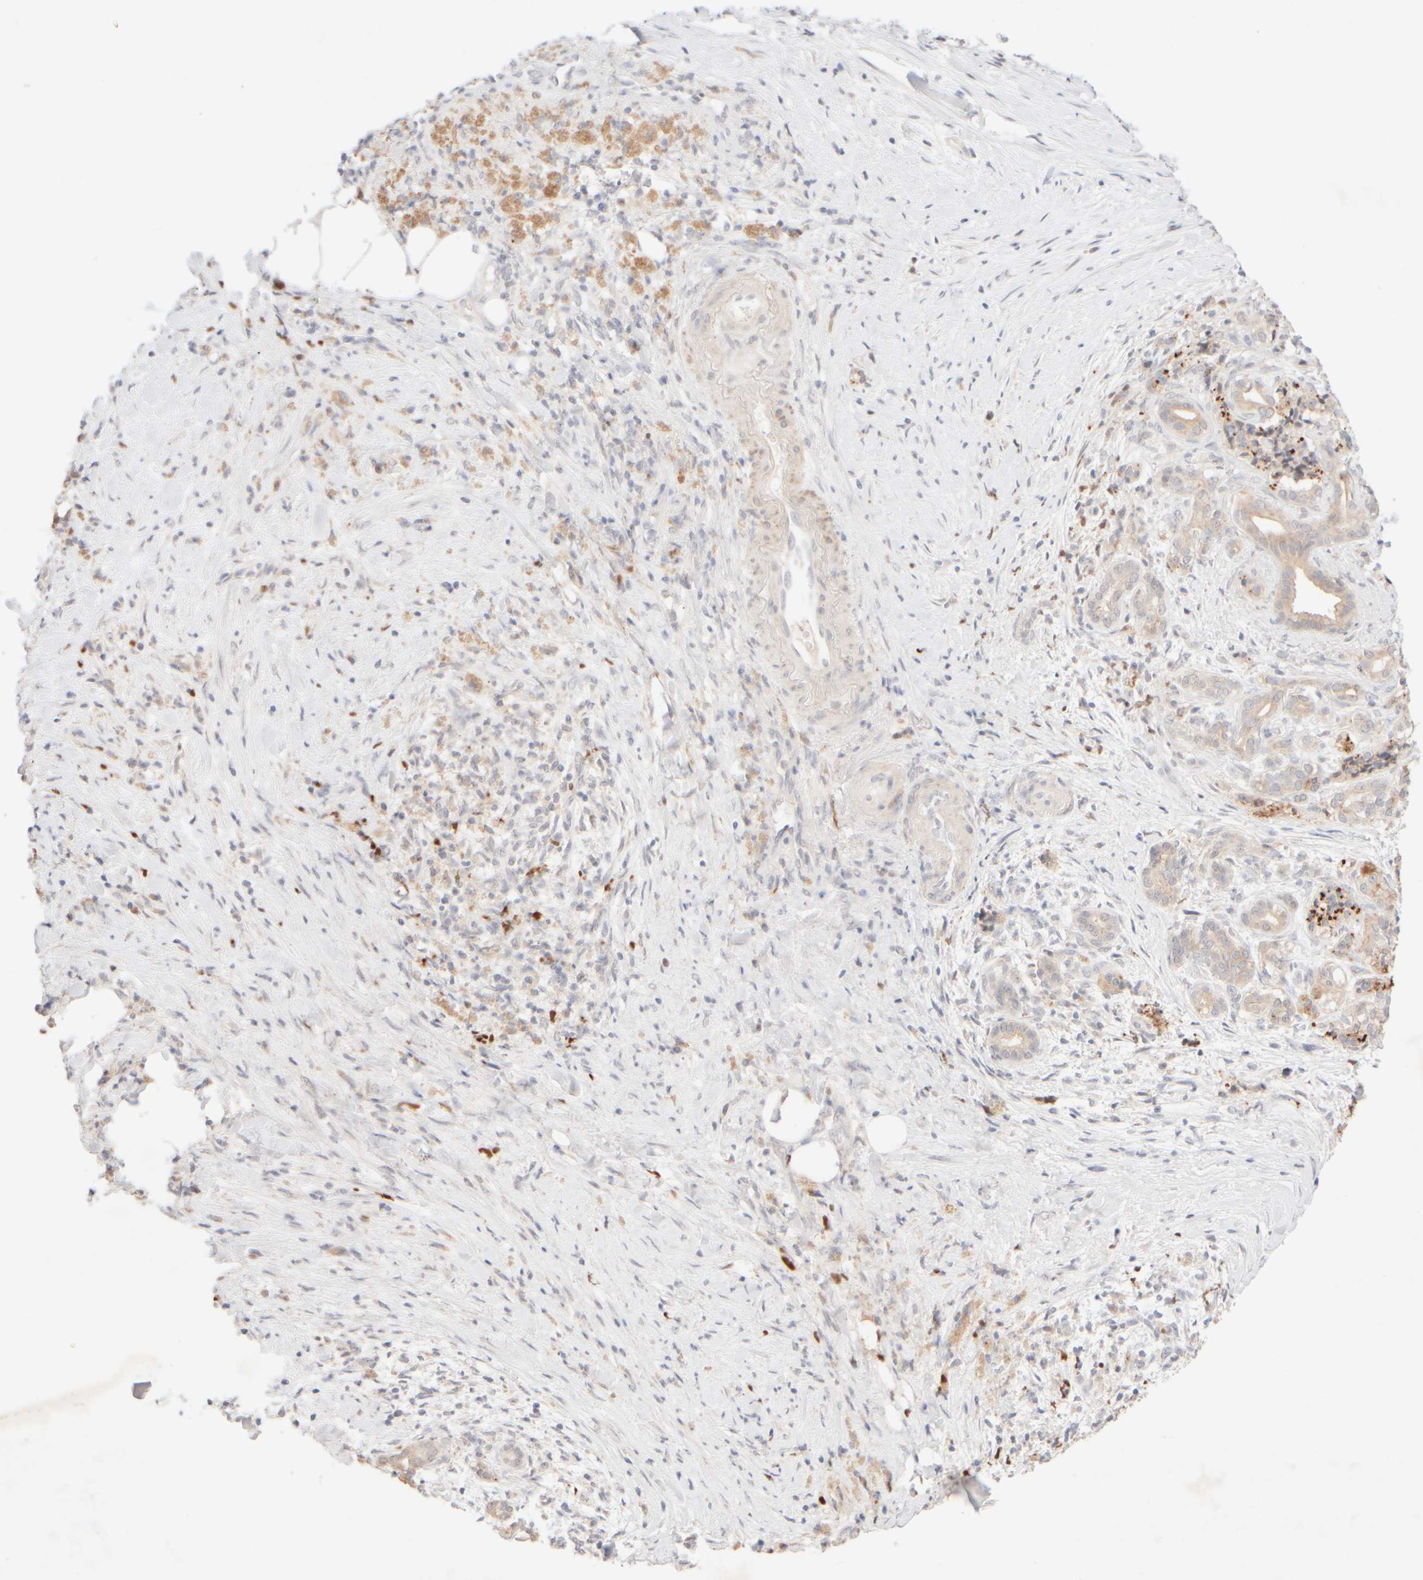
{"staining": {"intensity": "negative", "quantity": "none", "location": "none"}, "tissue": "pancreatic cancer", "cell_type": "Tumor cells", "image_type": "cancer", "snomed": [{"axis": "morphology", "description": "Adenocarcinoma, NOS"}, {"axis": "topography", "description": "Pancreas"}], "caption": "Tumor cells show no significant positivity in pancreatic cancer.", "gene": "SNTB1", "patient": {"sex": "male", "age": 58}}